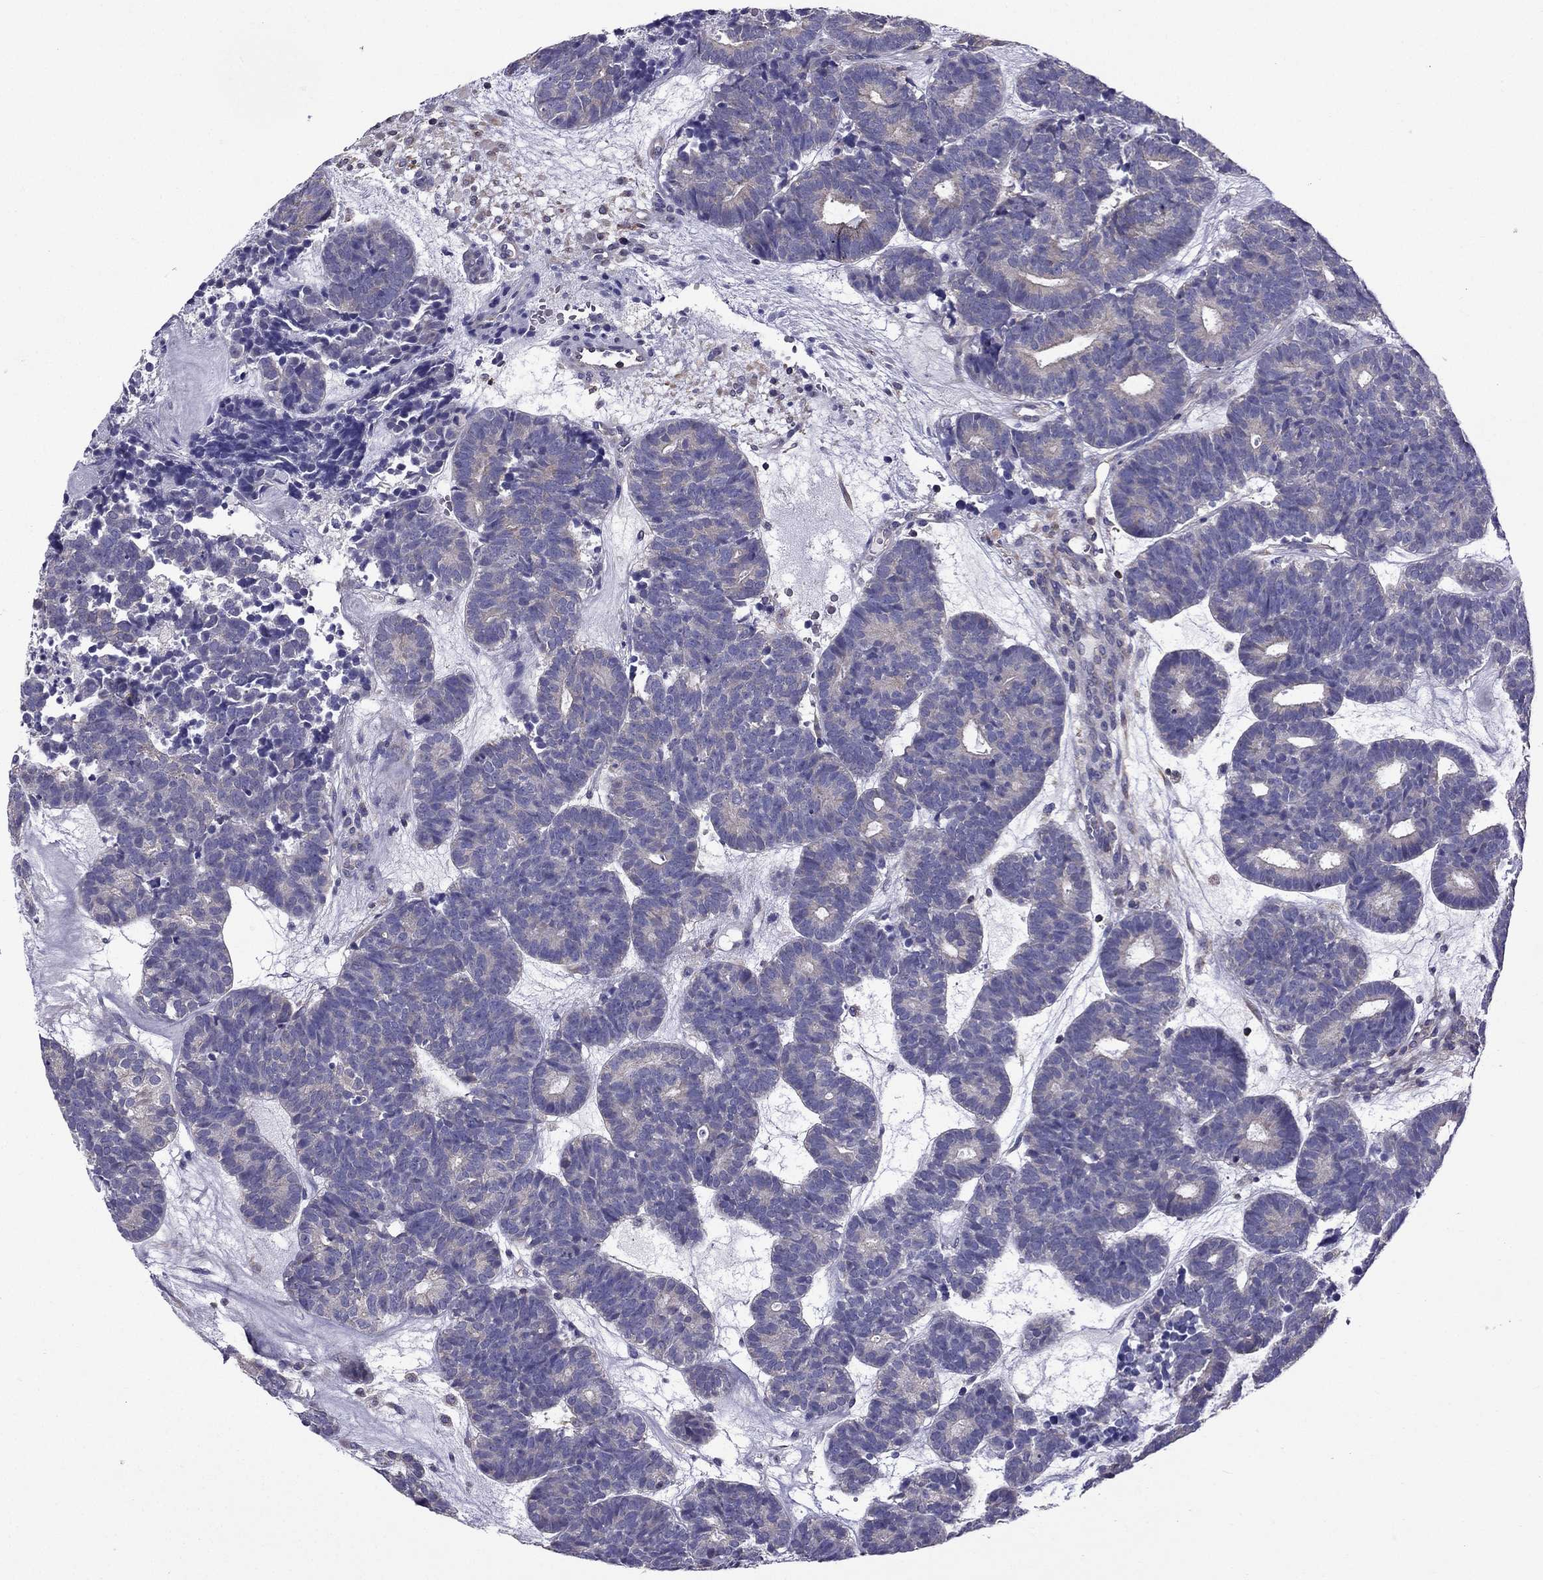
{"staining": {"intensity": "negative", "quantity": "none", "location": "none"}, "tissue": "head and neck cancer", "cell_type": "Tumor cells", "image_type": "cancer", "snomed": [{"axis": "morphology", "description": "Adenocarcinoma, NOS"}, {"axis": "topography", "description": "Head-Neck"}], "caption": "A high-resolution photomicrograph shows immunohistochemistry staining of head and neck cancer (adenocarcinoma), which shows no significant staining in tumor cells.", "gene": "AAK1", "patient": {"sex": "female", "age": 81}}